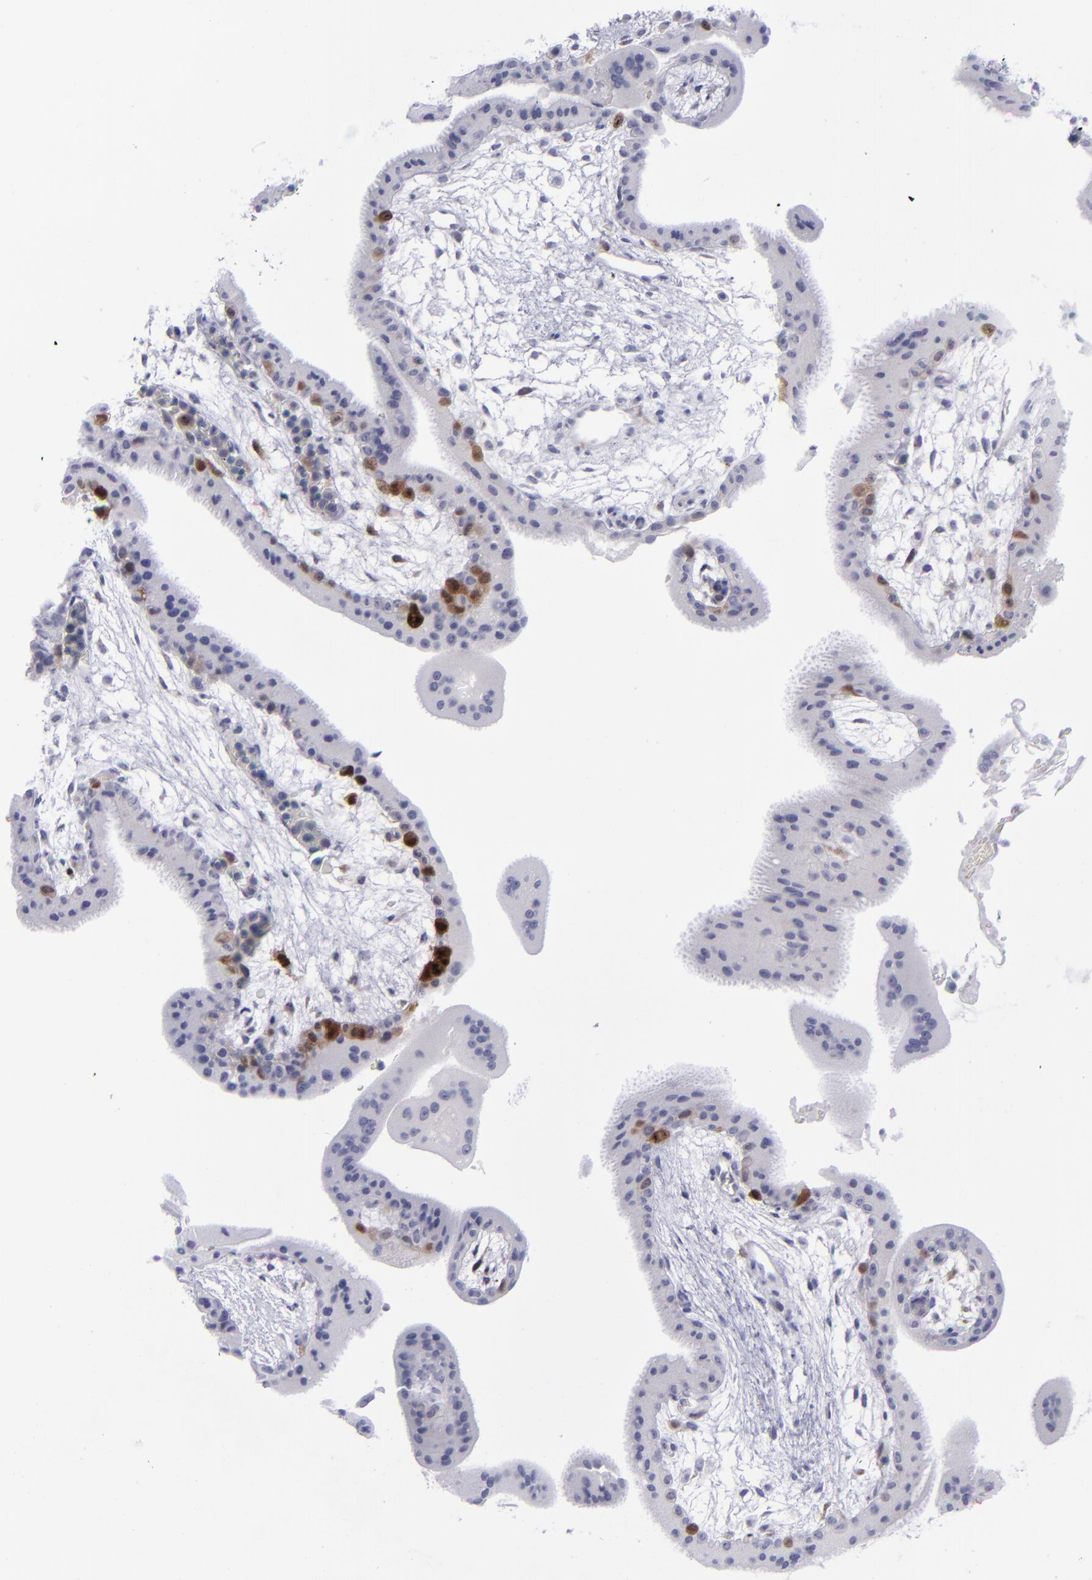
{"staining": {"intensity": "negative", "quantity": "none", "location": "none"}, "tissue": "placenta", "cell_type": "Decidual cells", "image_type": "normal", "snomed": [{"axis": "morphology", "description": "Normal tissue, NOS"}, {"axis": "topography", "description": "Placenta"}], "caption": "Micrograph shows no protein expression in decidual cells of normal placenta. (Brightfield microscopy of DAB IHC at high magnification).", "gene": "AURKA", "patient": {"sex": "female", "age": 35}}